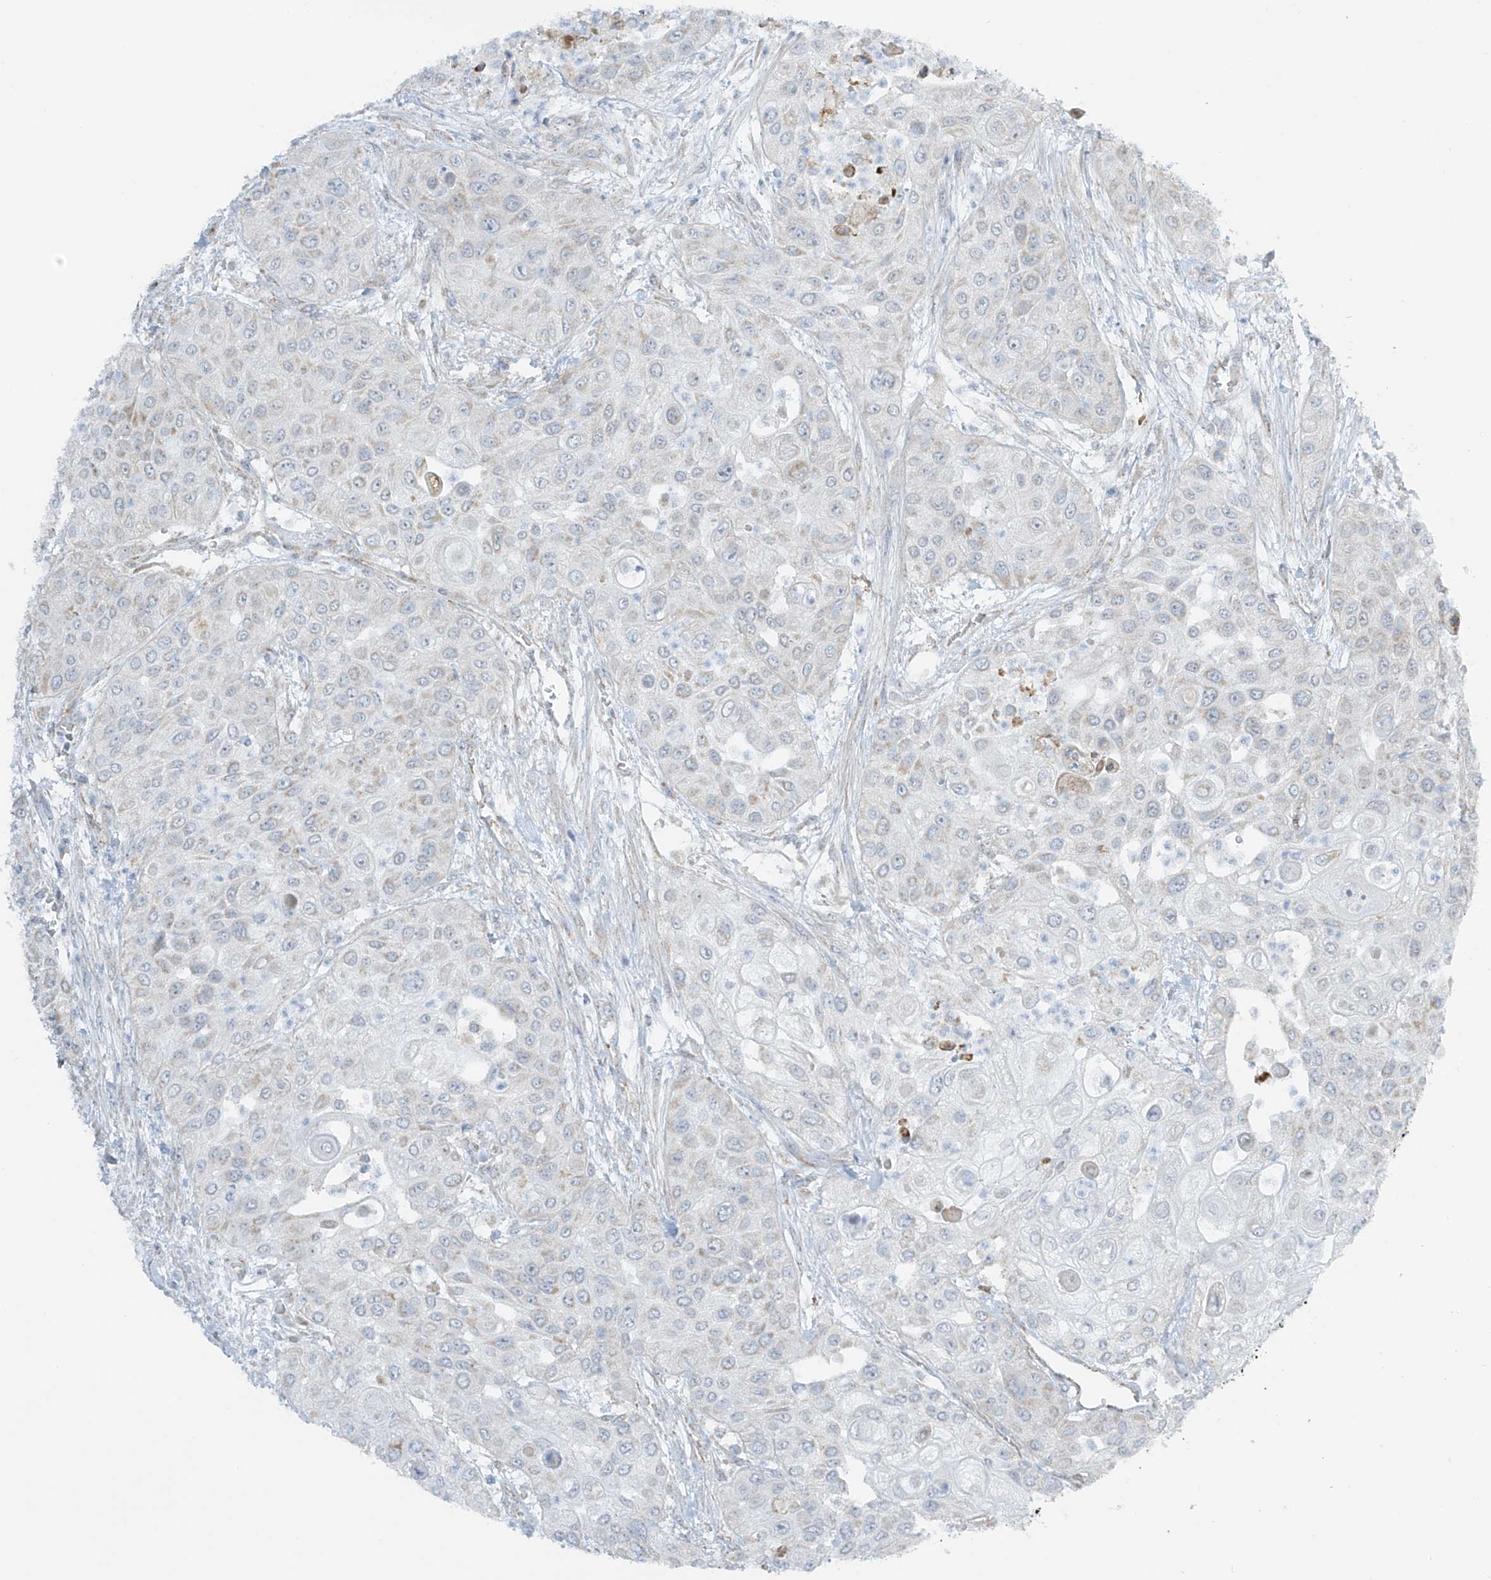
{"staining": {"intensity": "negative", "quantity": "none", "location": "none"}, "tissue": "urothelial cancer", "cell_type": "Tumor cells", "image_type": "cancer", "snomed": [{"axis": "morphology", "description": "Urothelial carcinoma, High grade"}, {"axis": "topography", "description": "Urinary bladder"}], "caption": "This photomicrograph is of urothelial carcinoma (high-grade) stained with immunohistochemistry to label a protein in brown with the nuclei are counter-stained blue. There is no staining in tumor cells.", "gene": "SMDT1", "patient": {"sex": "female", "age": 79}}